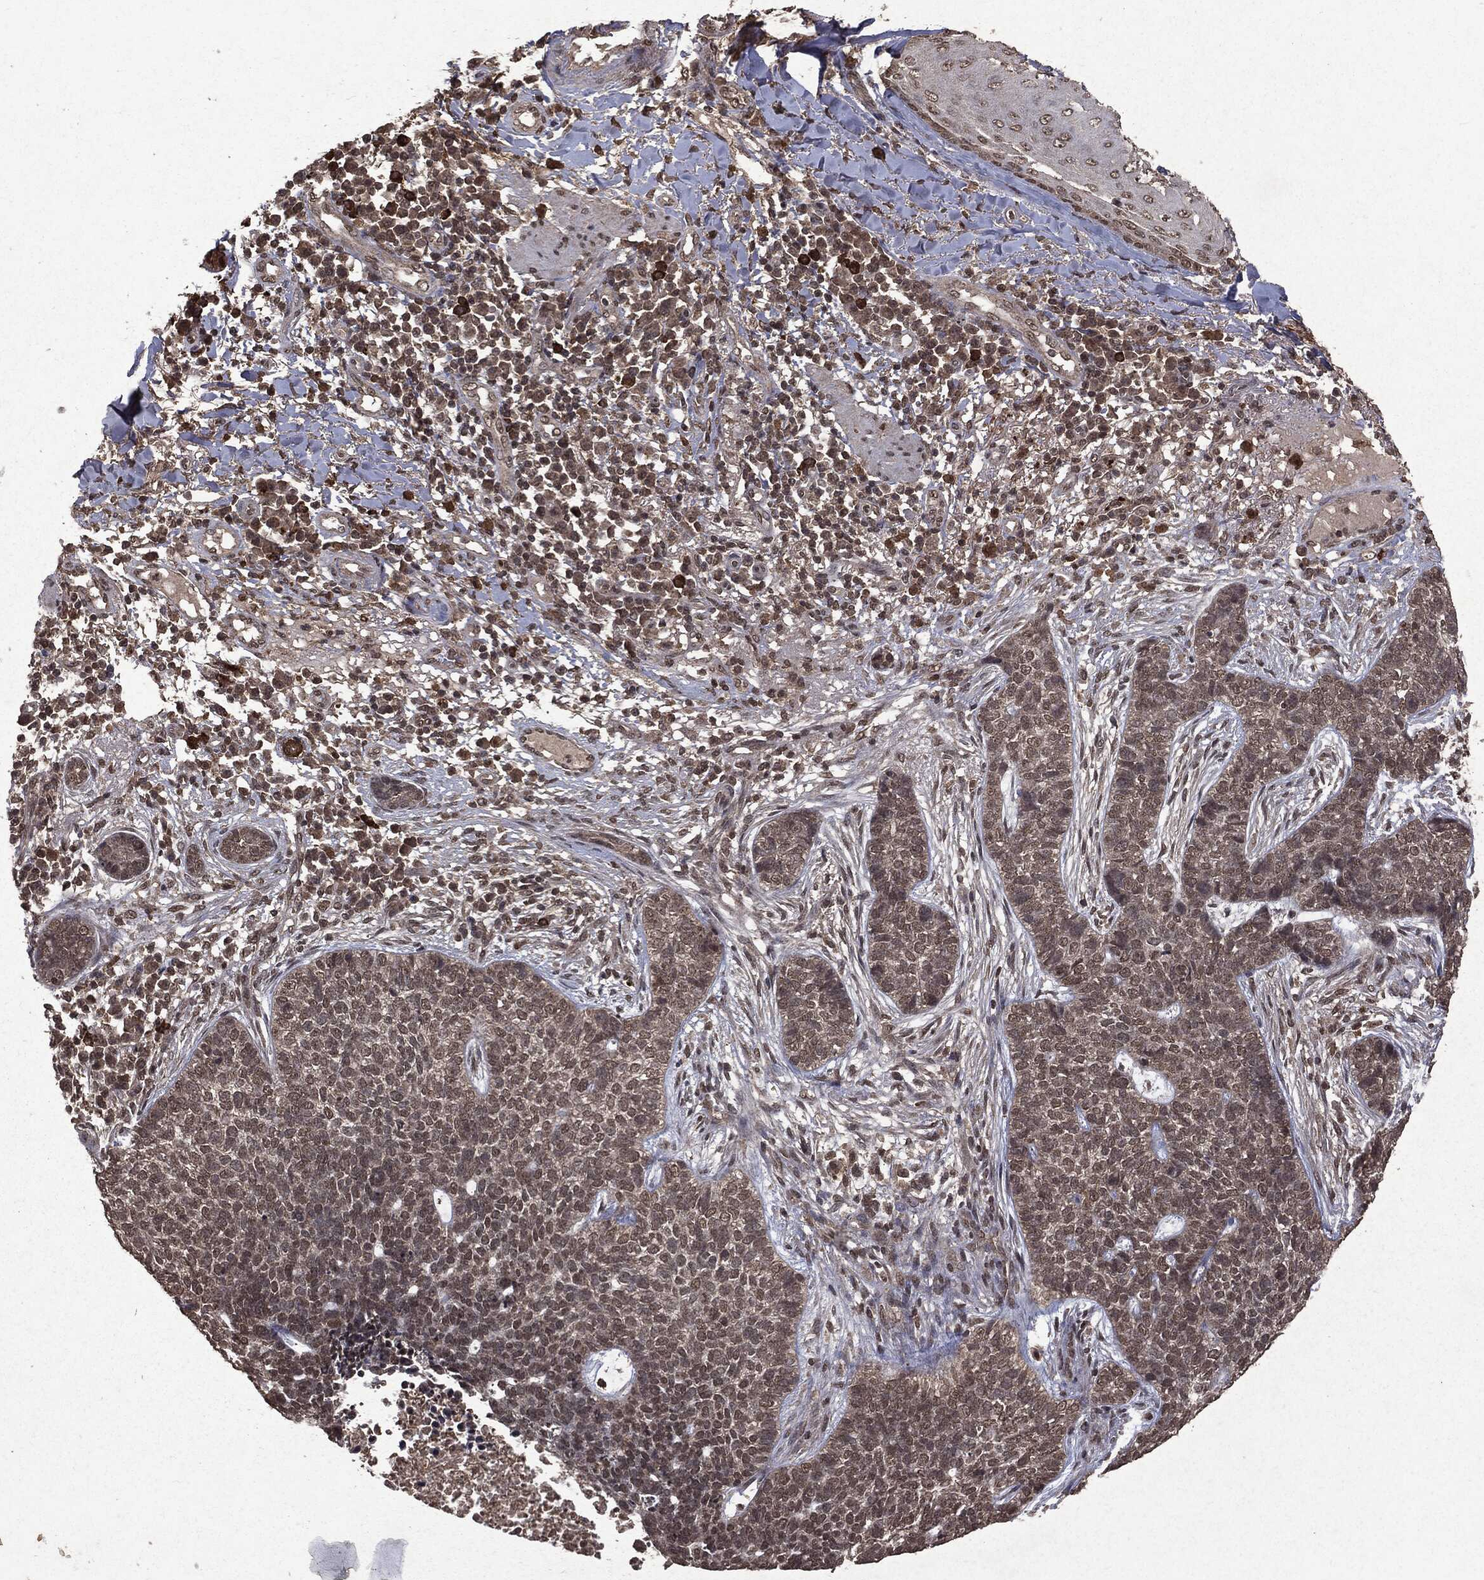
{"staining": {"intensity": "weak", "quantity": ">75%", "location": "nuclear"}, "tissue": "skin cancer", "cell_type": "Tumor cells", "image_type": "cancer", "snomed": [{"axis": "morphology", "description": "Squamous cell carcinoma, NOS"}, {"axis": "topography", "description": "Skin"}], "caption": "Immunohistochemical staining of skin cancer reveals low levels of weak nuclear positivity in approximately >75% of tumor cells.", "gene": "PEBP1", "patient": {"sex": "male", "age": 88}}